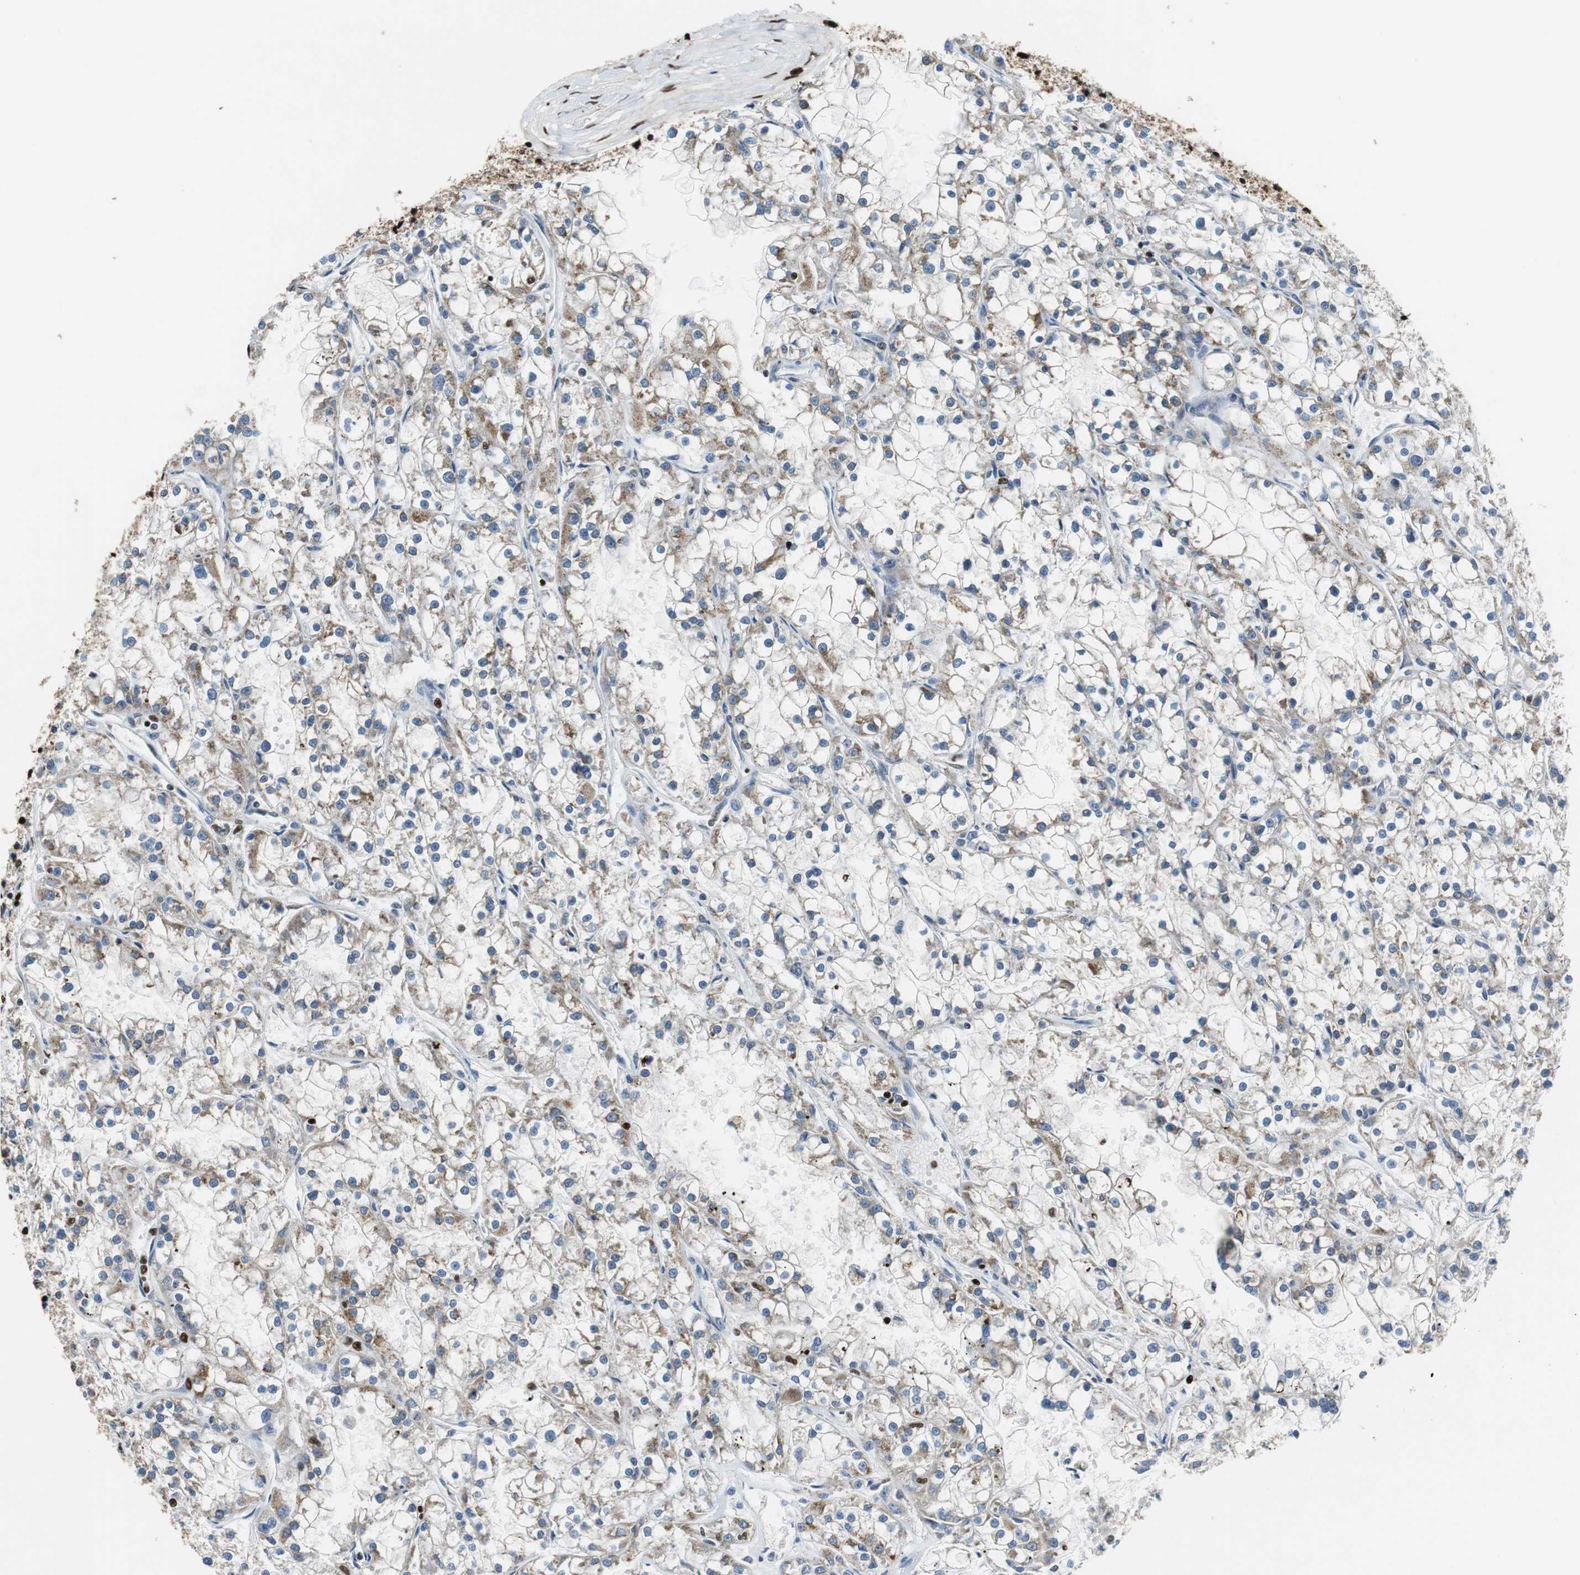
{"staining": {"intensity": "weak", "quantity": "25%-75%", "location": "cytoplasmic/membranous,nuclear"}, "tissue": "renal cancer", "cell_type": "Tumor cells", "image_type": "cancer", "snomed": [{"axis": "morphology", "description": "Adenocarcinoma, NOS"}, {"axis": "topography", "description": "Kidney"}], "caption": "High-magnification brightfield microscopy of renal cancer (adenocarcinoma) stained with DAB (3,3'-diaminobenzidine) (brown) and counterstained with hematoxylin (blue). tumor cells exhibit weak cytoplasmic/membranous and nuclear positivity is present in approximately25%-75% of cells. The staining is performed using DAB brown chromogen to label protein expression. The nuclei are counter-stained blue using hematoxylin.", "gene": "HDAC1", "patient": {"sex": "female", "age": 52}}